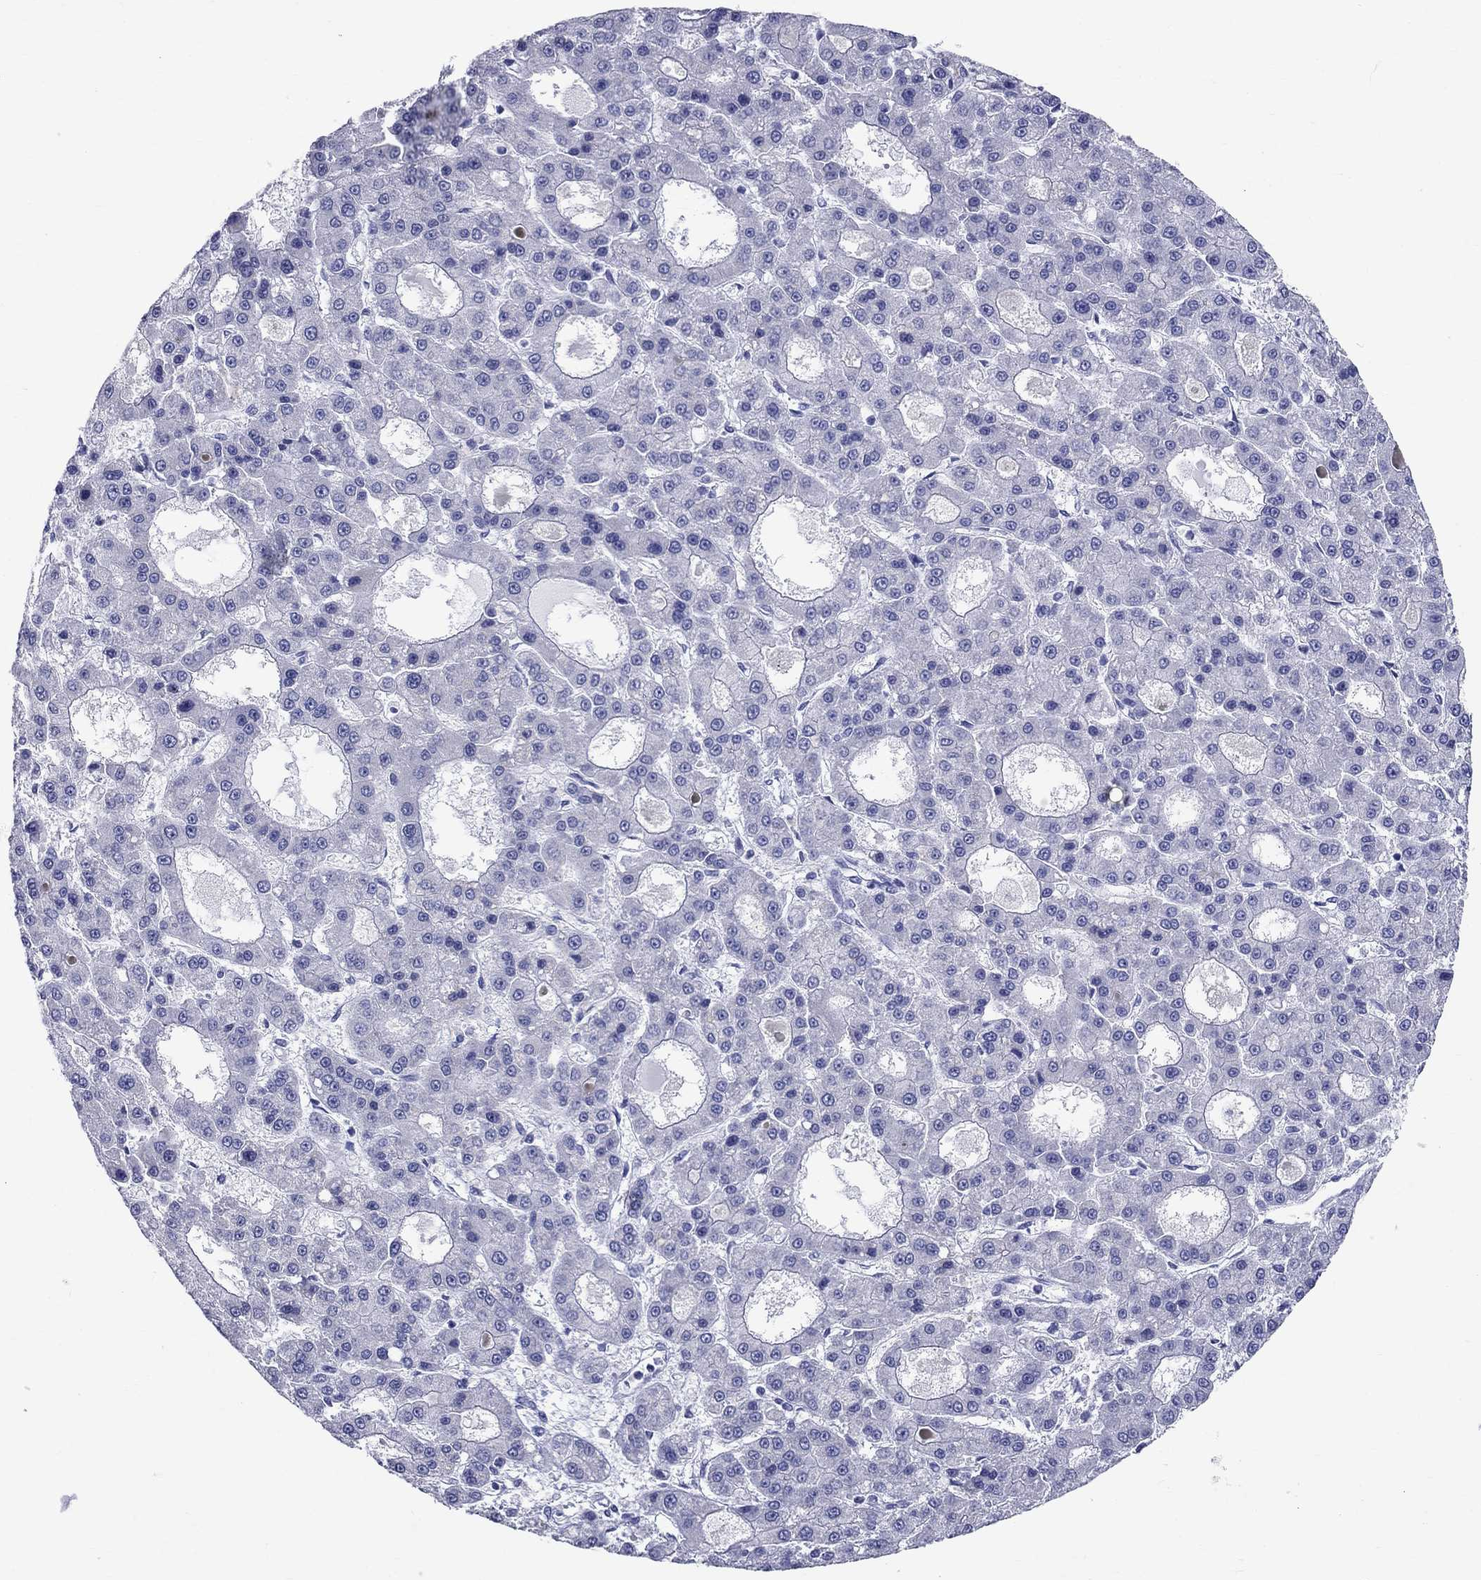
{"staining": {"intensity": "negative", "quantity": "none", "location": "none"}, "tissue": "liver cancer", "cell_type": "Tumor cells", "image_type": "cancer", "snomed": [{"axis": "morphology", "description": "Carcinoma, Hepatocellular, NOS"}, {"axis": "topography", "description": "Liver"}], "caption": "Immunohistochemistry (IHC) of human hepatocellular carcinoma (liver) demonstrates no positivity in tumor cells.", "gene": "CEP43", "patient": {"sex": "male", "age": 70}}